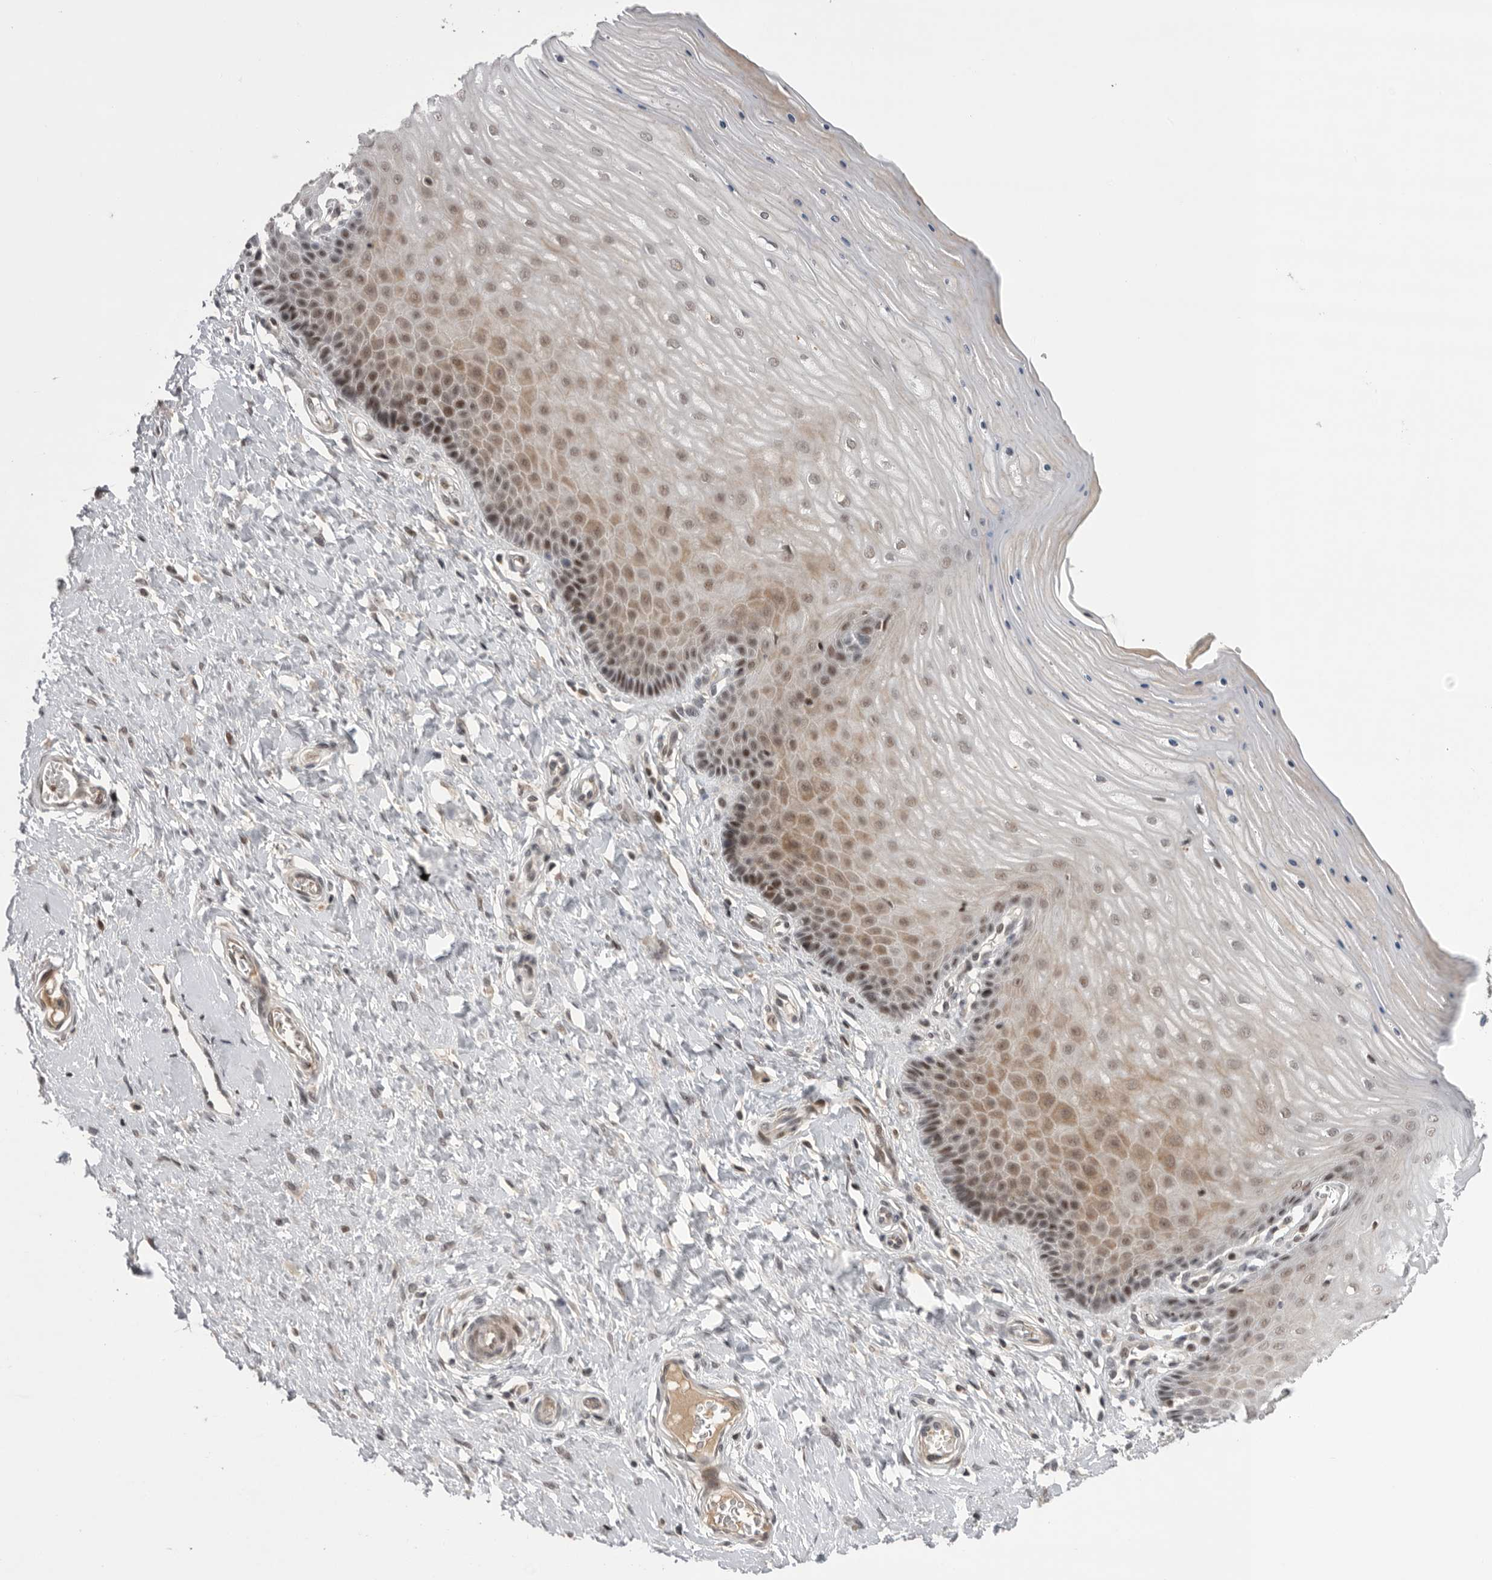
{"staining": {"intensity": "moderate", "quantity": ">75%", "location": "nuclear"}, "tissue": "cervix", "cell_type": "Glandular cells", "image_type": "normal", "snomed": [{"axis": "morphology", "description": "Normal tissue, NOS"}, {"axis": "topography", "description": "Cervix"}], "caption": "Cervix stained with IHC reveals moderate nuclear expression in about >75% of glandular cells. (brown staining indicates protein expression, while blue staining denotes nuclei).", "gene": "POU5F1", "patient": {"sex": "female", "age": 55}}